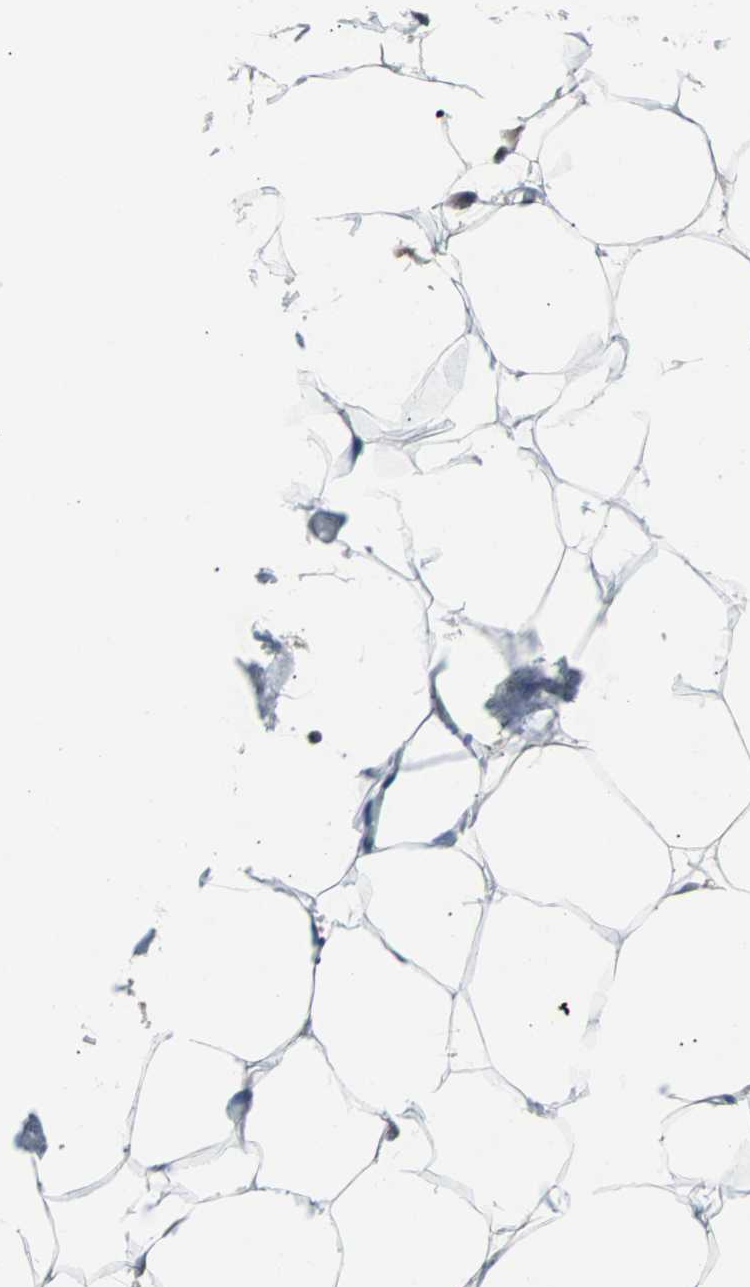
{"staining": {"intensity": "weak", "quantity": "<25%", "location": "cytoplasmic/membranous"}, "tissue": "adipose tissue", "cell_type": "Adipocytes", "image_type": "normal", "snomed": [{"axis": "morphology", "description": "Normal tissue, NOS"}, {"axis": "topography", "description": "Breast"}, {"axis": "topography", "description": "Adipose tissue"}], "caption": "IHC of unremarkable human adipose tissue shows no positivity in adipocytes.", "gene": "USP28", "patient": {"sex": "female", "age": 25}}